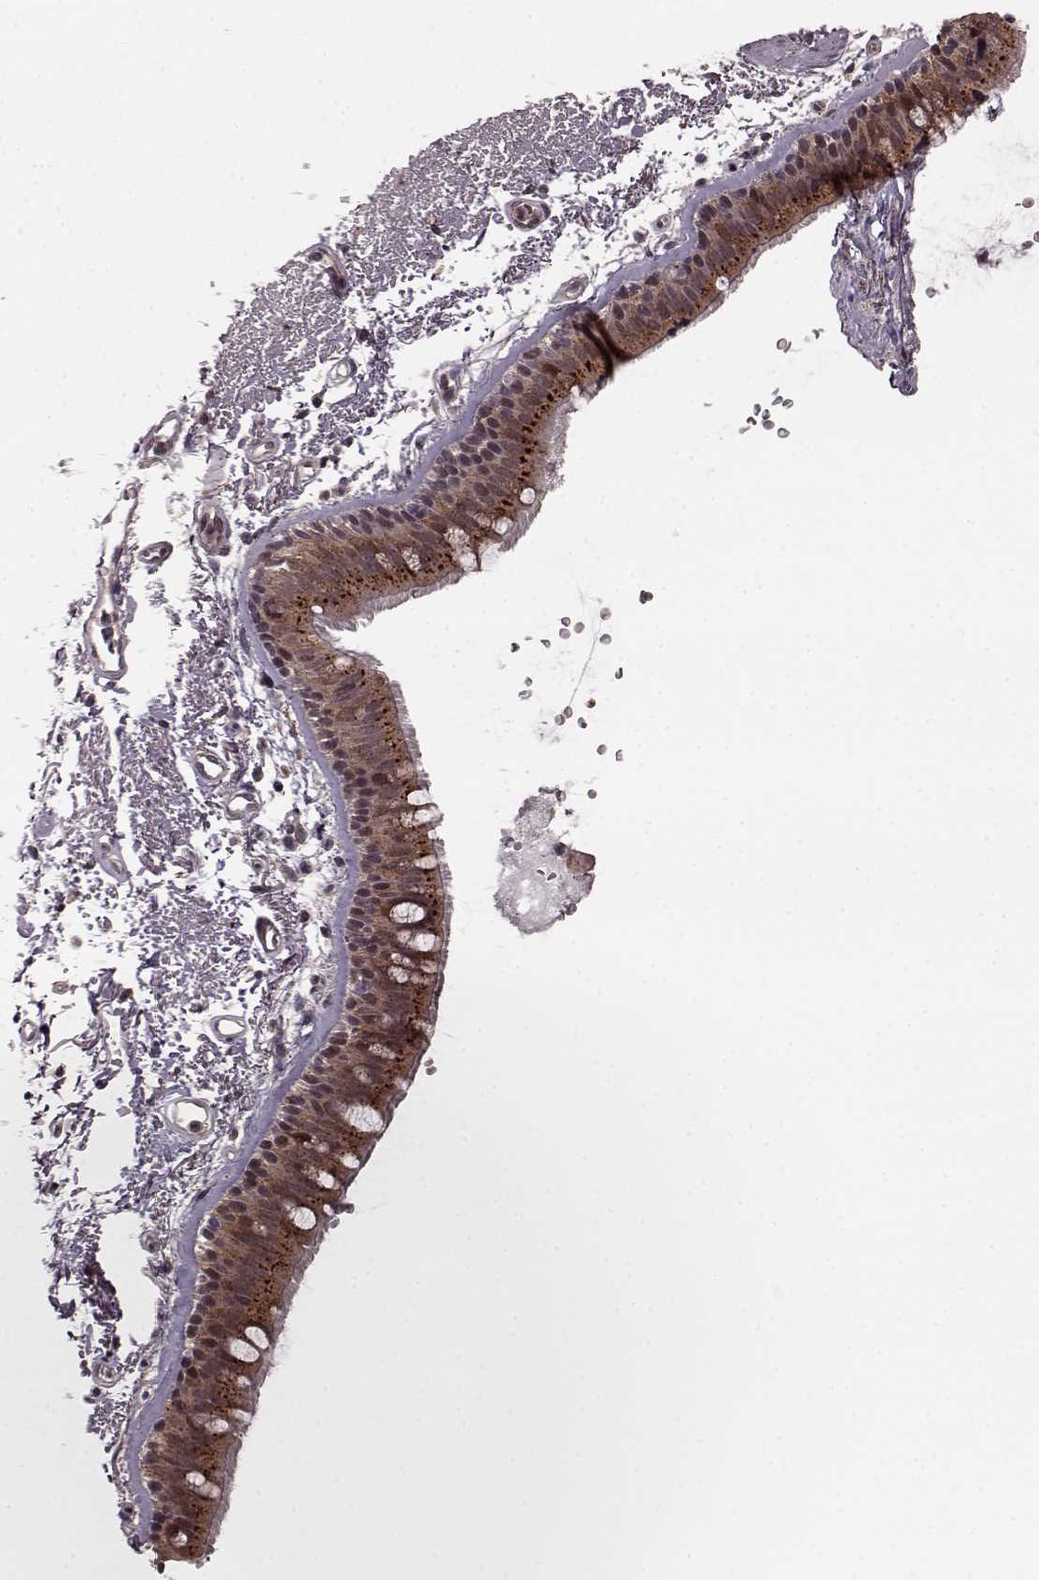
{"staining": {"intensity": "moderate", "quantity": ">75%", "location": "cytoplasmic/membranous"}, "tissue": "bronchus", "cell_type": "Respiratory epithelial cells", "image_type": "normal", "snomed": [{"axis": "morphology", "description": "Normal tissue, NOS"}, {"axis": "topography", "description": "Lymph node"}, {"axis": "topography", "description": "Bronchus"}], "caption": "Moderate cytoplasmic/membranous protein expression is seen in about >75% of respiratory epithelial cells in bronchus.", "gene": "GSS", "patient": {"sex": "female", "age": 70}}